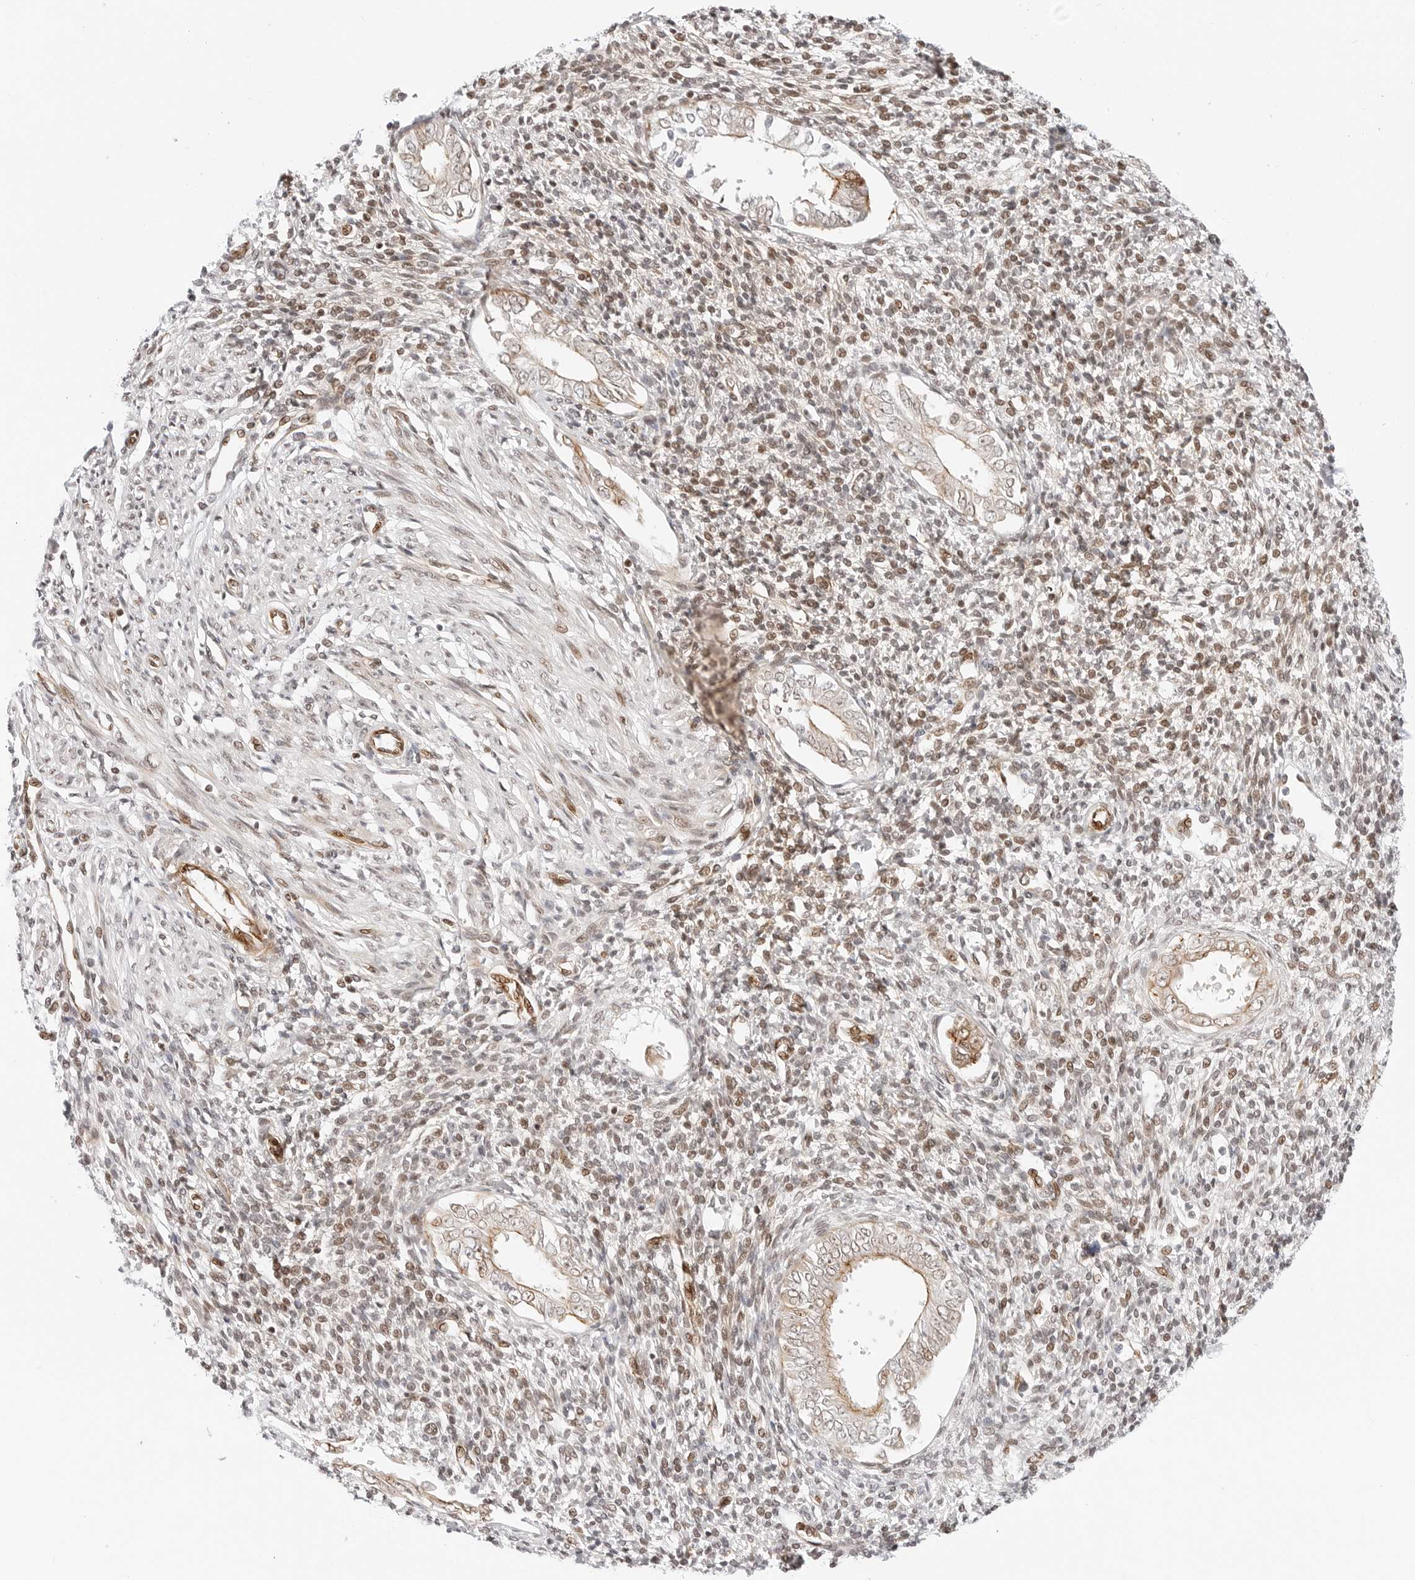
{"staining": {"intensity": "moderate", "quantity": "25%-75%", "location": "nuclear"}, "tissue": "endometrium", "cell_type": "Cells in endometrial stroma", "image_type": "normal", "snomed": [{"axis": "morphology", "description": "Normal tissue, NOS"}, {"axis": "topography", "description": "Endometrium"}], "caption": "IHC of unremarkable human endometrium exhibits medium levels of moderate nuclear staining in approximately 25%-75% of cells in endometrial stroma.", "gene": "ZNF613", "patient": {"sex": "female", "age": 66}}